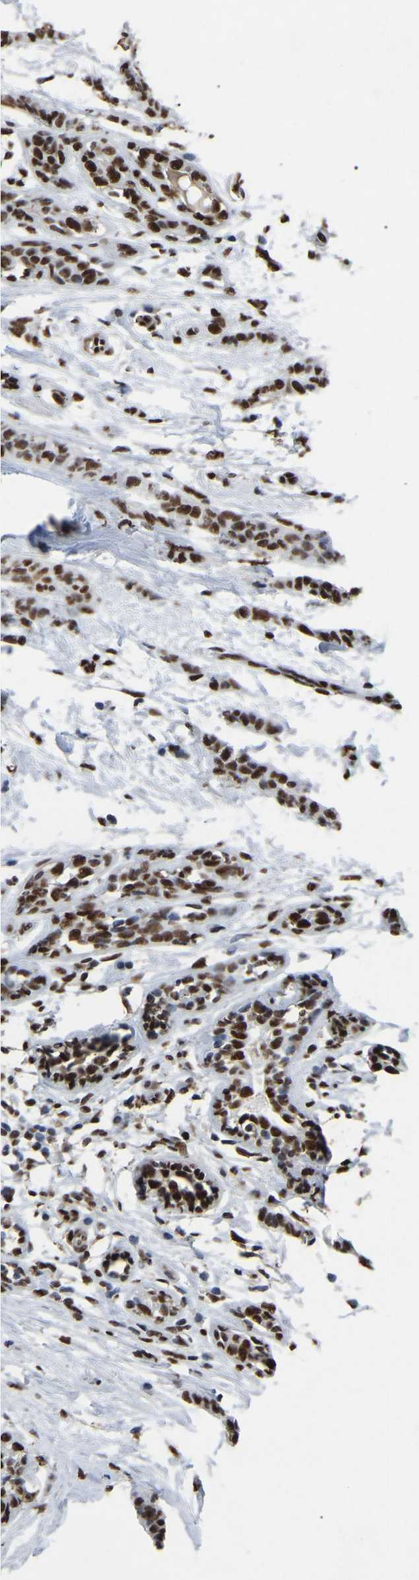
{"staining": {"intensity": "strong", "quantity": ">75%", "location": "nuclear"}, "tissue": "breast cancer", "cell_type": "Tumor cells", "image_type": "cancer", "snomed": [{"axis": "morphology", "description": "Normal tissue, NOS"}, {"axis": "morphology", "description": "Duct carcinoma"}, {"axis": "topography", "description": "Breast"}], "caption": "Protein staining by immunohistochemistry (IHC) shows strong nuclear staining in approximately >75% of tumor cells in intraductal carcinoma (breast).", "gene": "RBL2", "patient": {"sex": "female", "age": 40}}